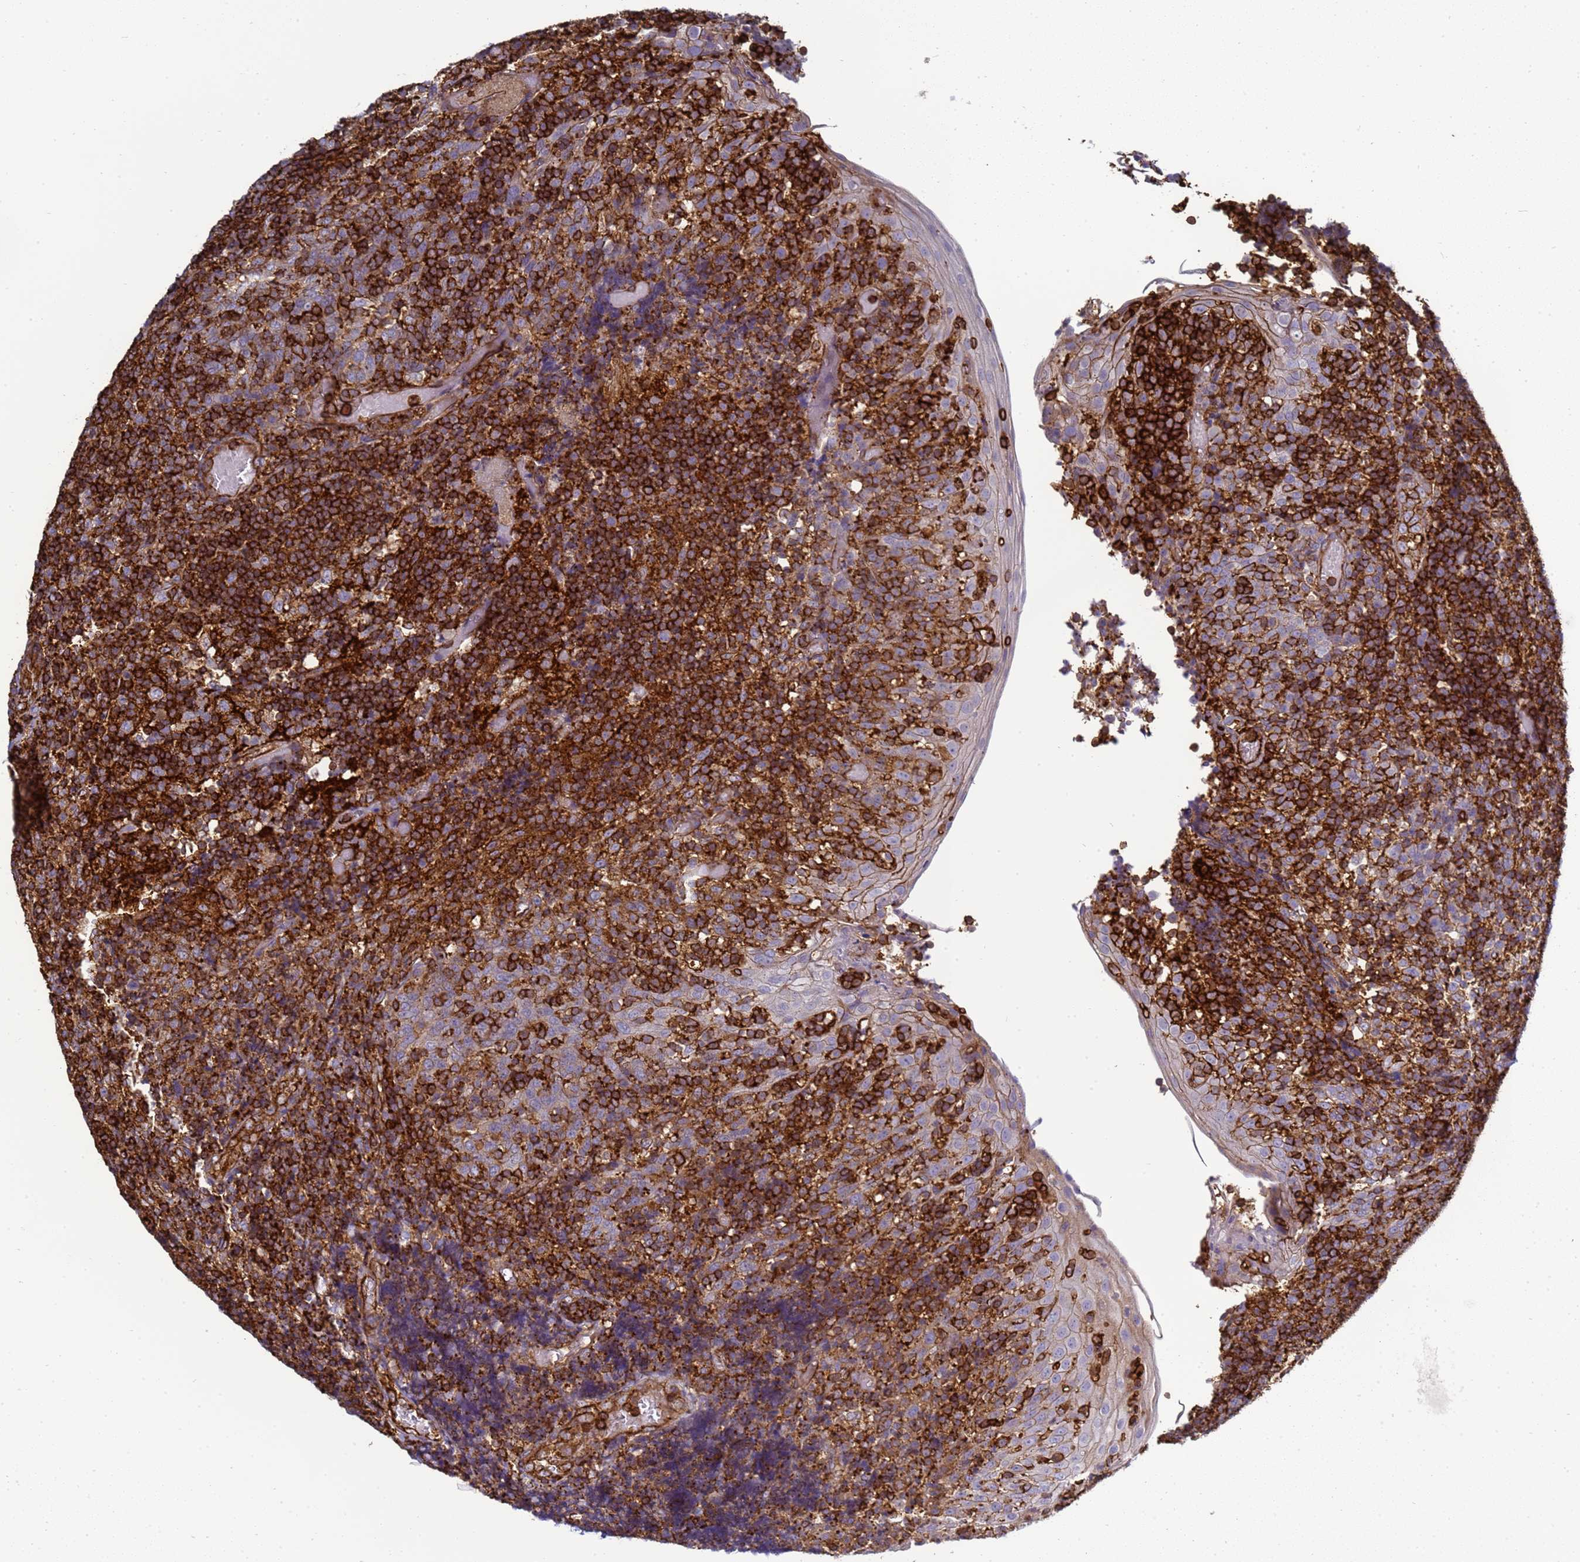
{"staining": {"intensity": "weak", "quantity": "25%-75%", "location": "cytoplasmic/membranous"}, "tissue": "tonsil", "cell_type": "Germinal center cells", "image_type": "normal", "snomed": [{"axis": "morphology", "description": "Normal tissue, NOS"}, {"axis": "topography", "description": "Tonsil"}], "caption": "Protein analysis of normal tonsil shows weak cytoplasmic/membranous staining in approximately 25%-75% of germinal center cells.", "gene": "ZBTB8OS", "patient": {"sex": "female", "age": 19}}